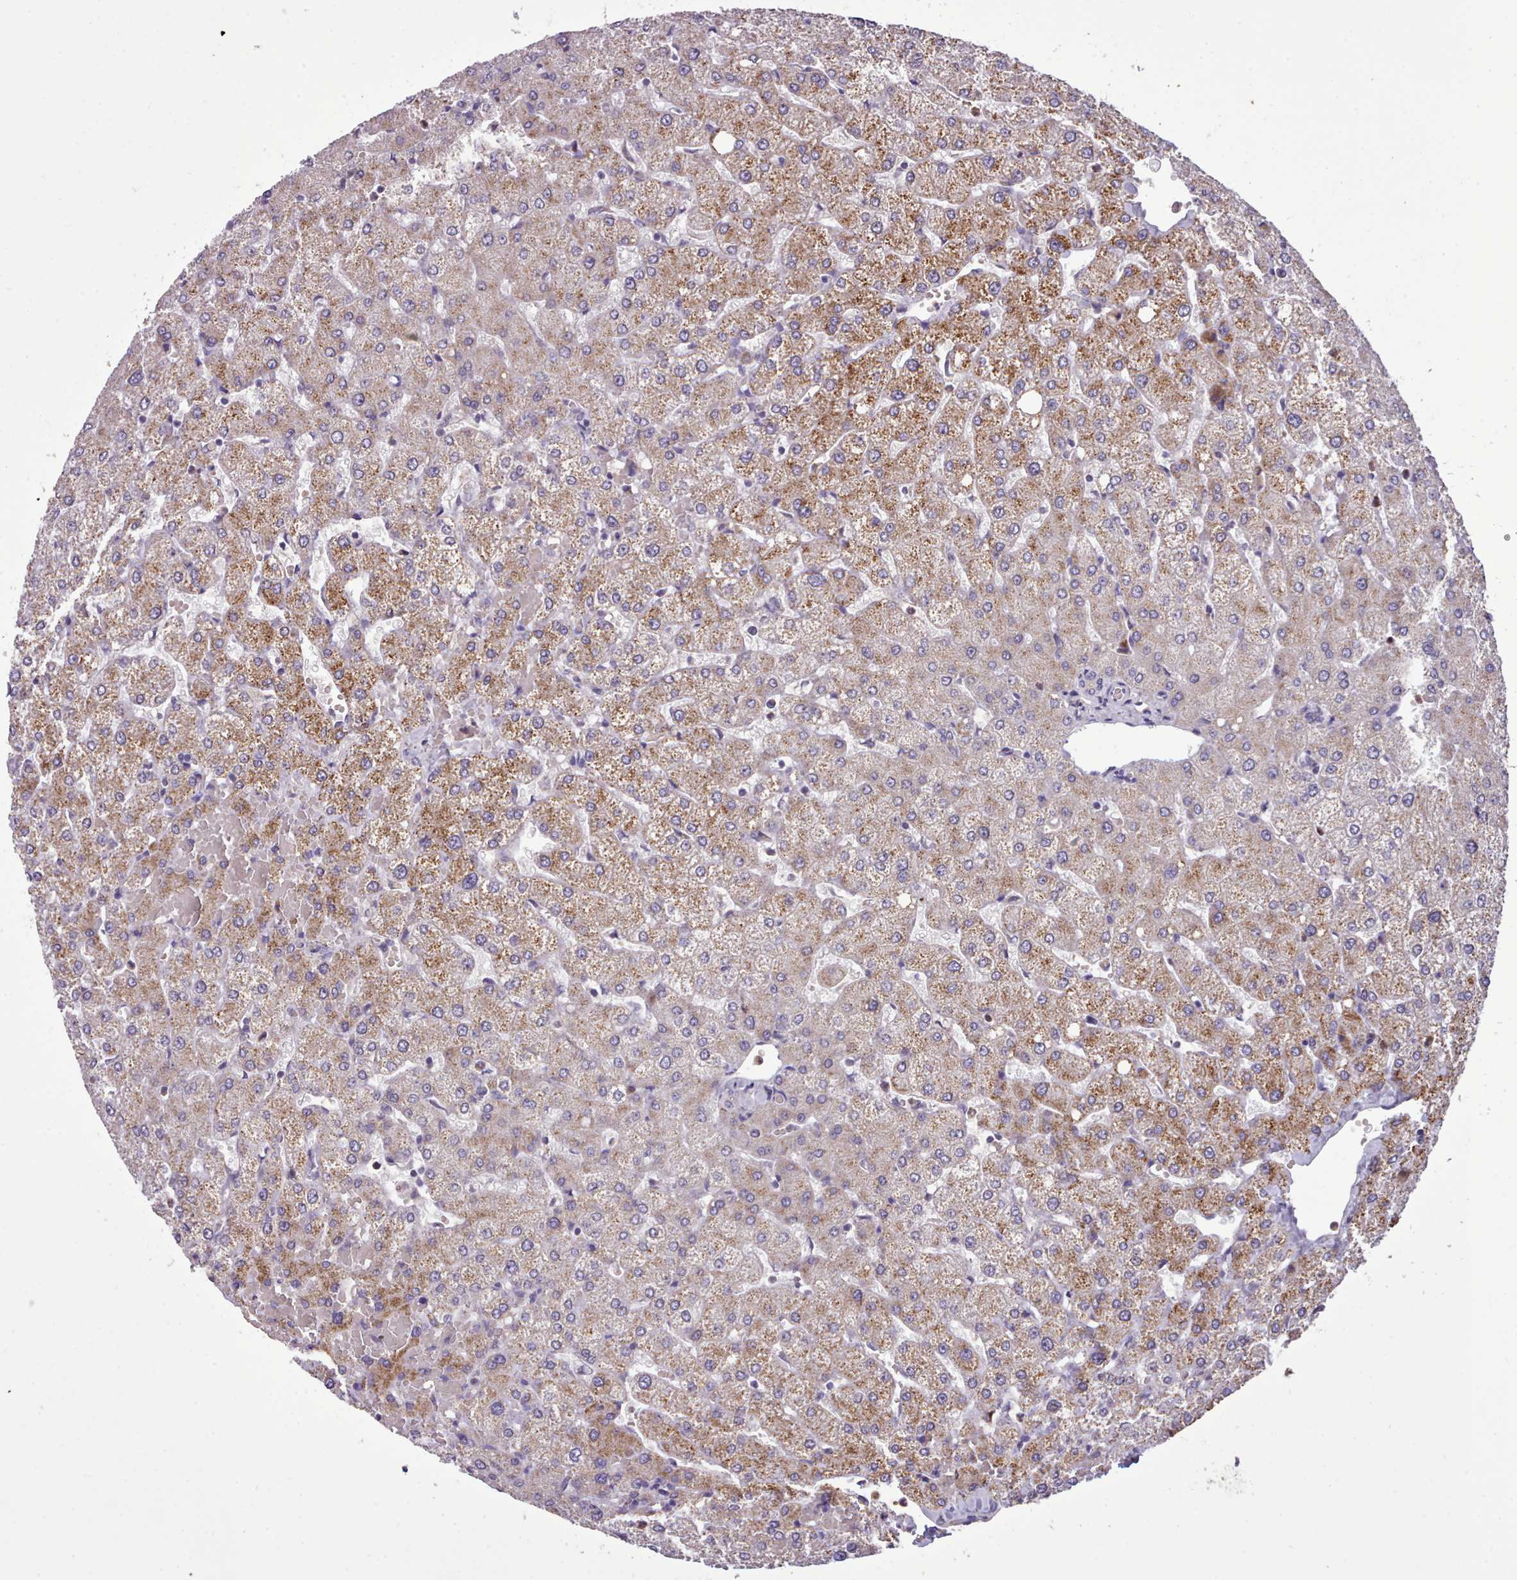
{"staining": {"intensity": "negative", "quantity": "none", "location": "none"}, "tissue": "liver", "cell_type": "Cholangiocytes", "image_type": "normal", "snomed": [{"axis": "morphology", "description": "Normal tissue, NOS"}, {"axis": "topography", "description": "Liver"}], "caption": "Immunohistochemistry (IHC) micrograph of unremarkable liver: human liver stained with DAB reveals no significant protein positivity in cholangiocytes.", "gene": "KCTD16", "patient": {"sex": "female", "age": 54}}